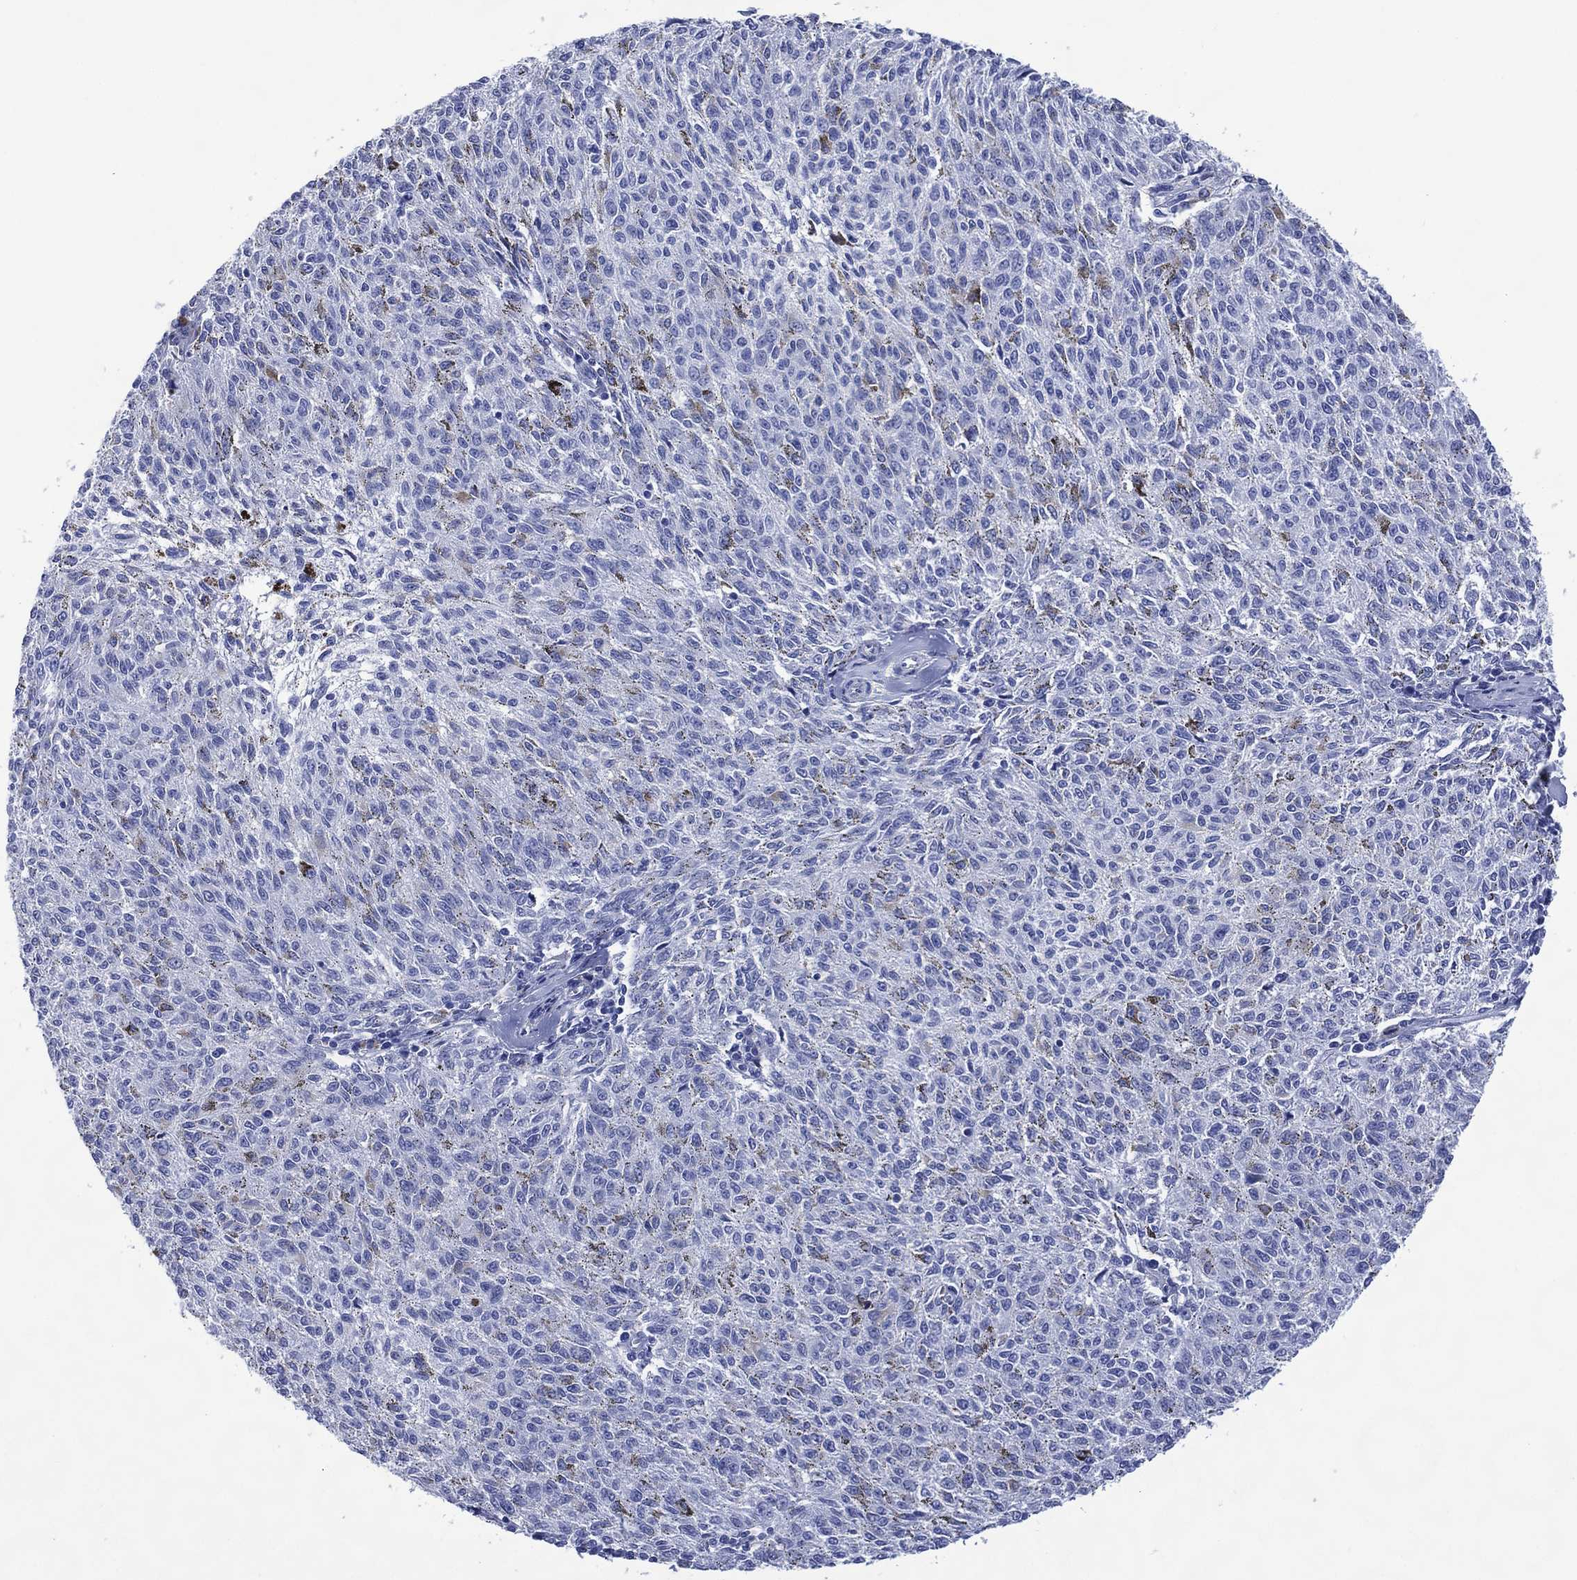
{"staining": {"intensity": "negative", "quantity": "none", "location": "none"}, "tissue": "melanoma", "cell_type": "Tumor cells", "image_type": "cancer", "snomed": [{"axis": "morphology", "description": "Malignant melanoma, NOS"}, {"axis": "topography", "description": "Skin"}], "caption": "Immunohistochemical staining of human melanoma displays no significant staining in tumor cells. Brightfield microscopy of IHC stained with DAB (brown) and hematoxylin (blue), captured at high magnification.", "gene": "SHCBP1L", "patient": {"sex": "female", "age": 72}}